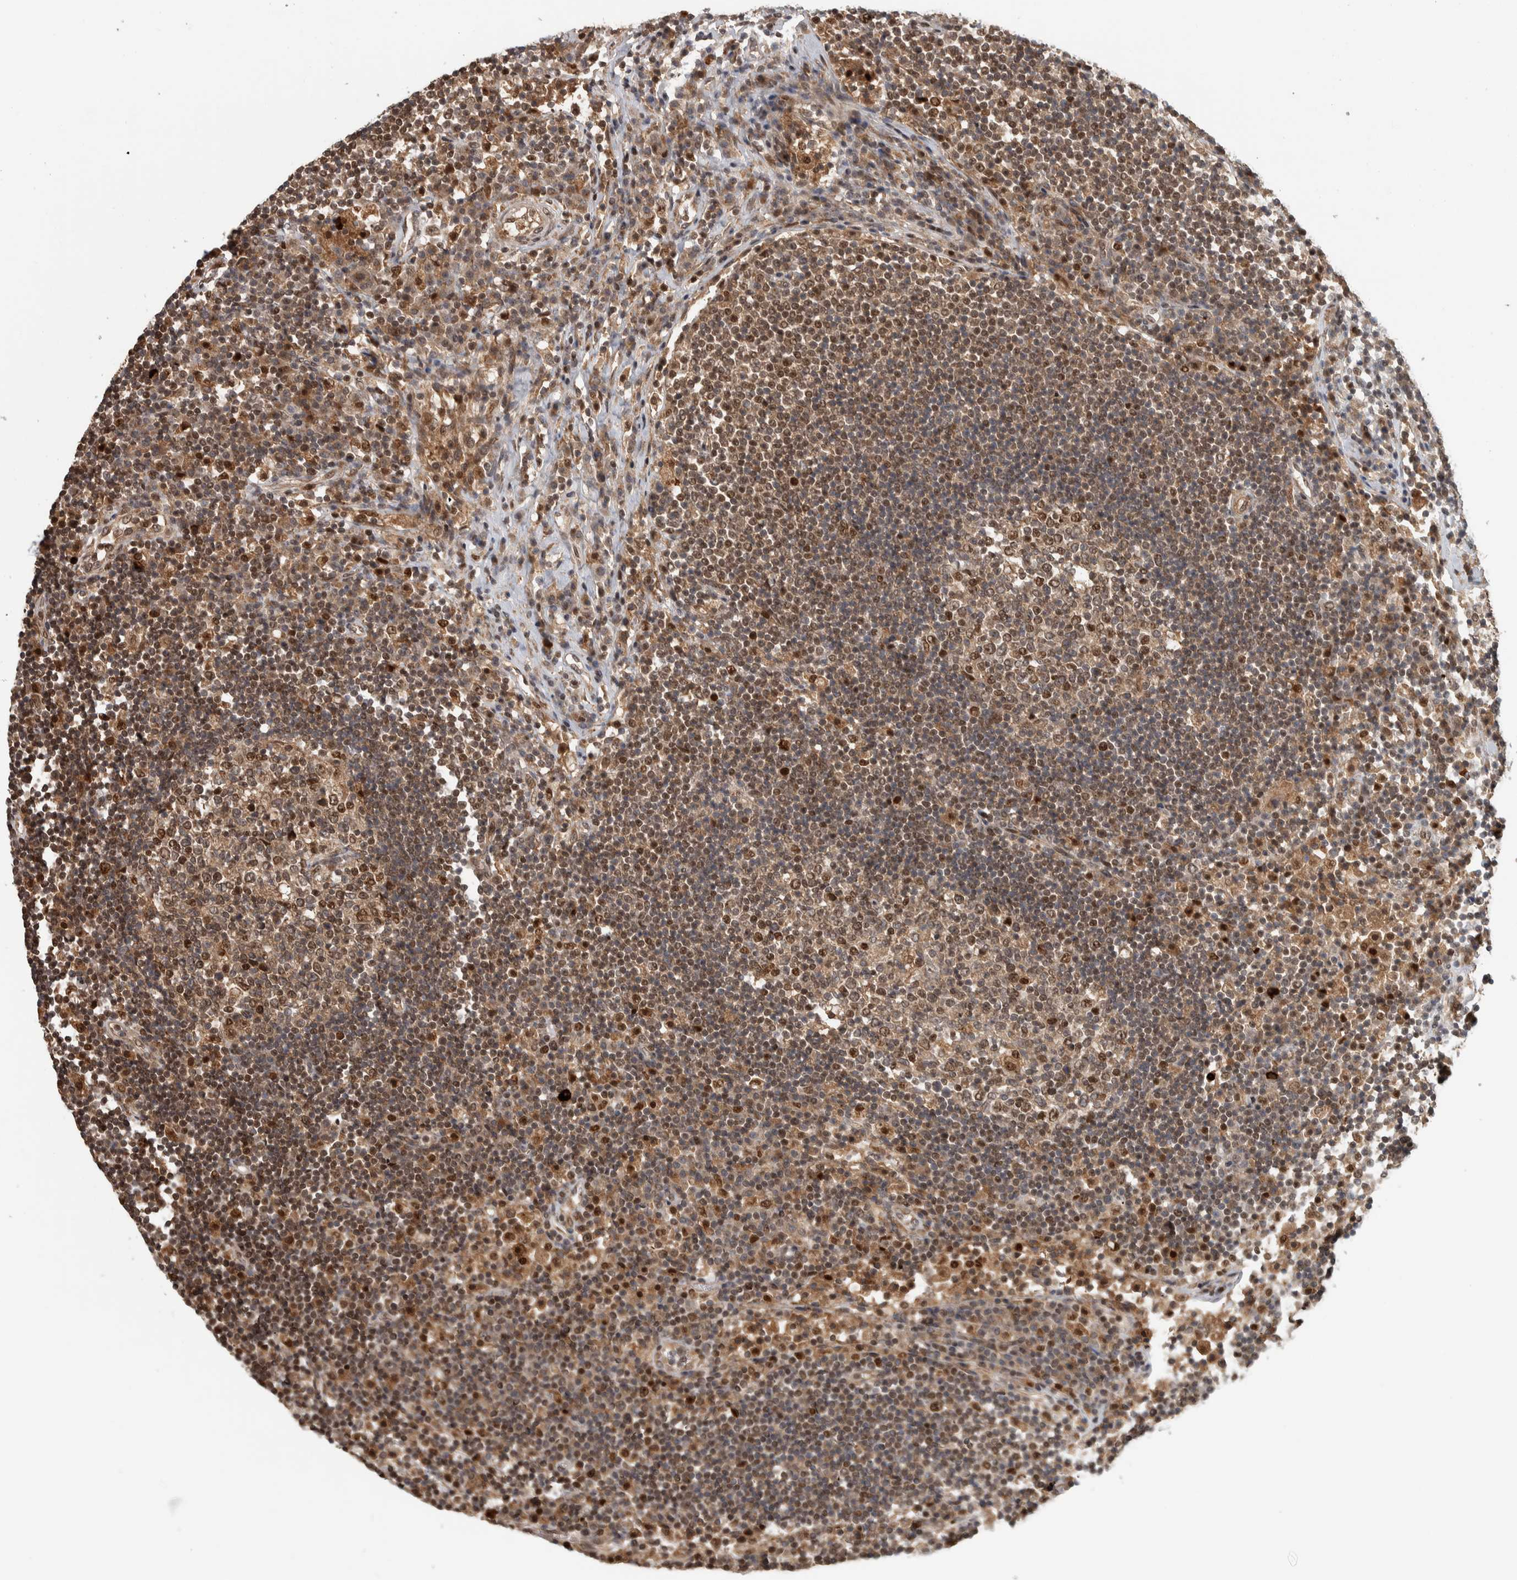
{"staining": {"intensity": "moderate", "quantity": "25%-75%", "location": "nuclear"}, "tissue": "lymph node", "cell_type": "Germinal center cells", "image_type": "normal", "snomed": [{"axis": "morphology", "description": "Normal tissue, NOS"}, {"axis": "topography", "description": "Lymph node"}], "caption": "The immunohistochemical stain highlights moderate nuclear staining in germinal center cells of unremarkable lymph node.", "gene": "RPS6KA4", "patient": {"sex": "female", "age": 53}}